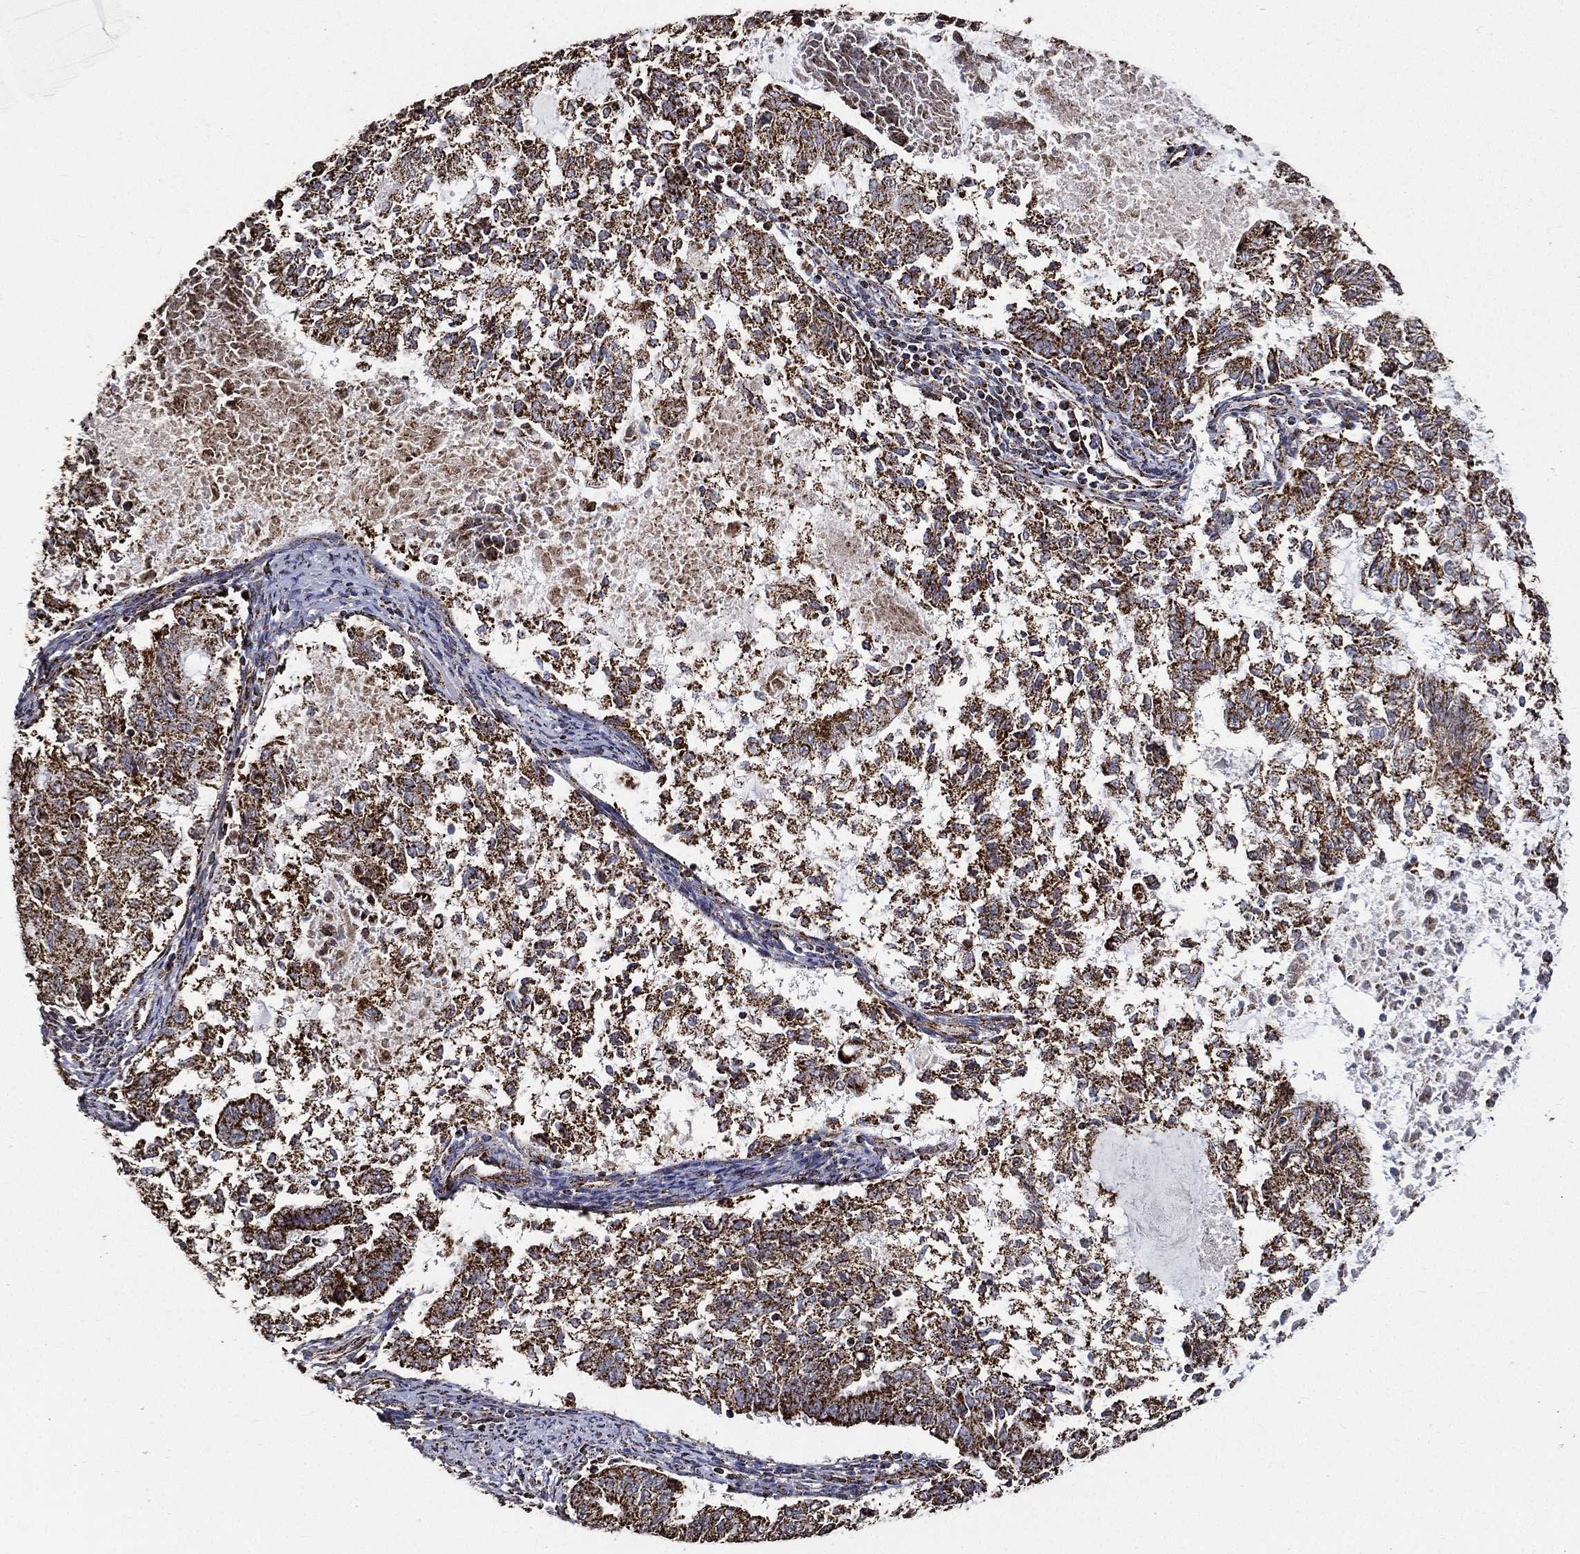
{"staining": {"intensity": "strong", "quantity": ">75%", "location": "cytoplasmic/membranous"}, "tissue": "endometrial cancer", "cell_type": "Tumor cells", "image_type": "cancer", "snomed": [{"axis": "morphology", "description": "Adenocarcinoma, NOS"}, {"axis": "topography", "description": "Endometrium"}], "caption": "A brown stain highlights strong cytoplasmic/membranous expression of a protein in human adenocarcinoma (endometrial) tumor cells.", "gene": "NDUFAB1", "patient": {"sex": "female", "age": 65}}